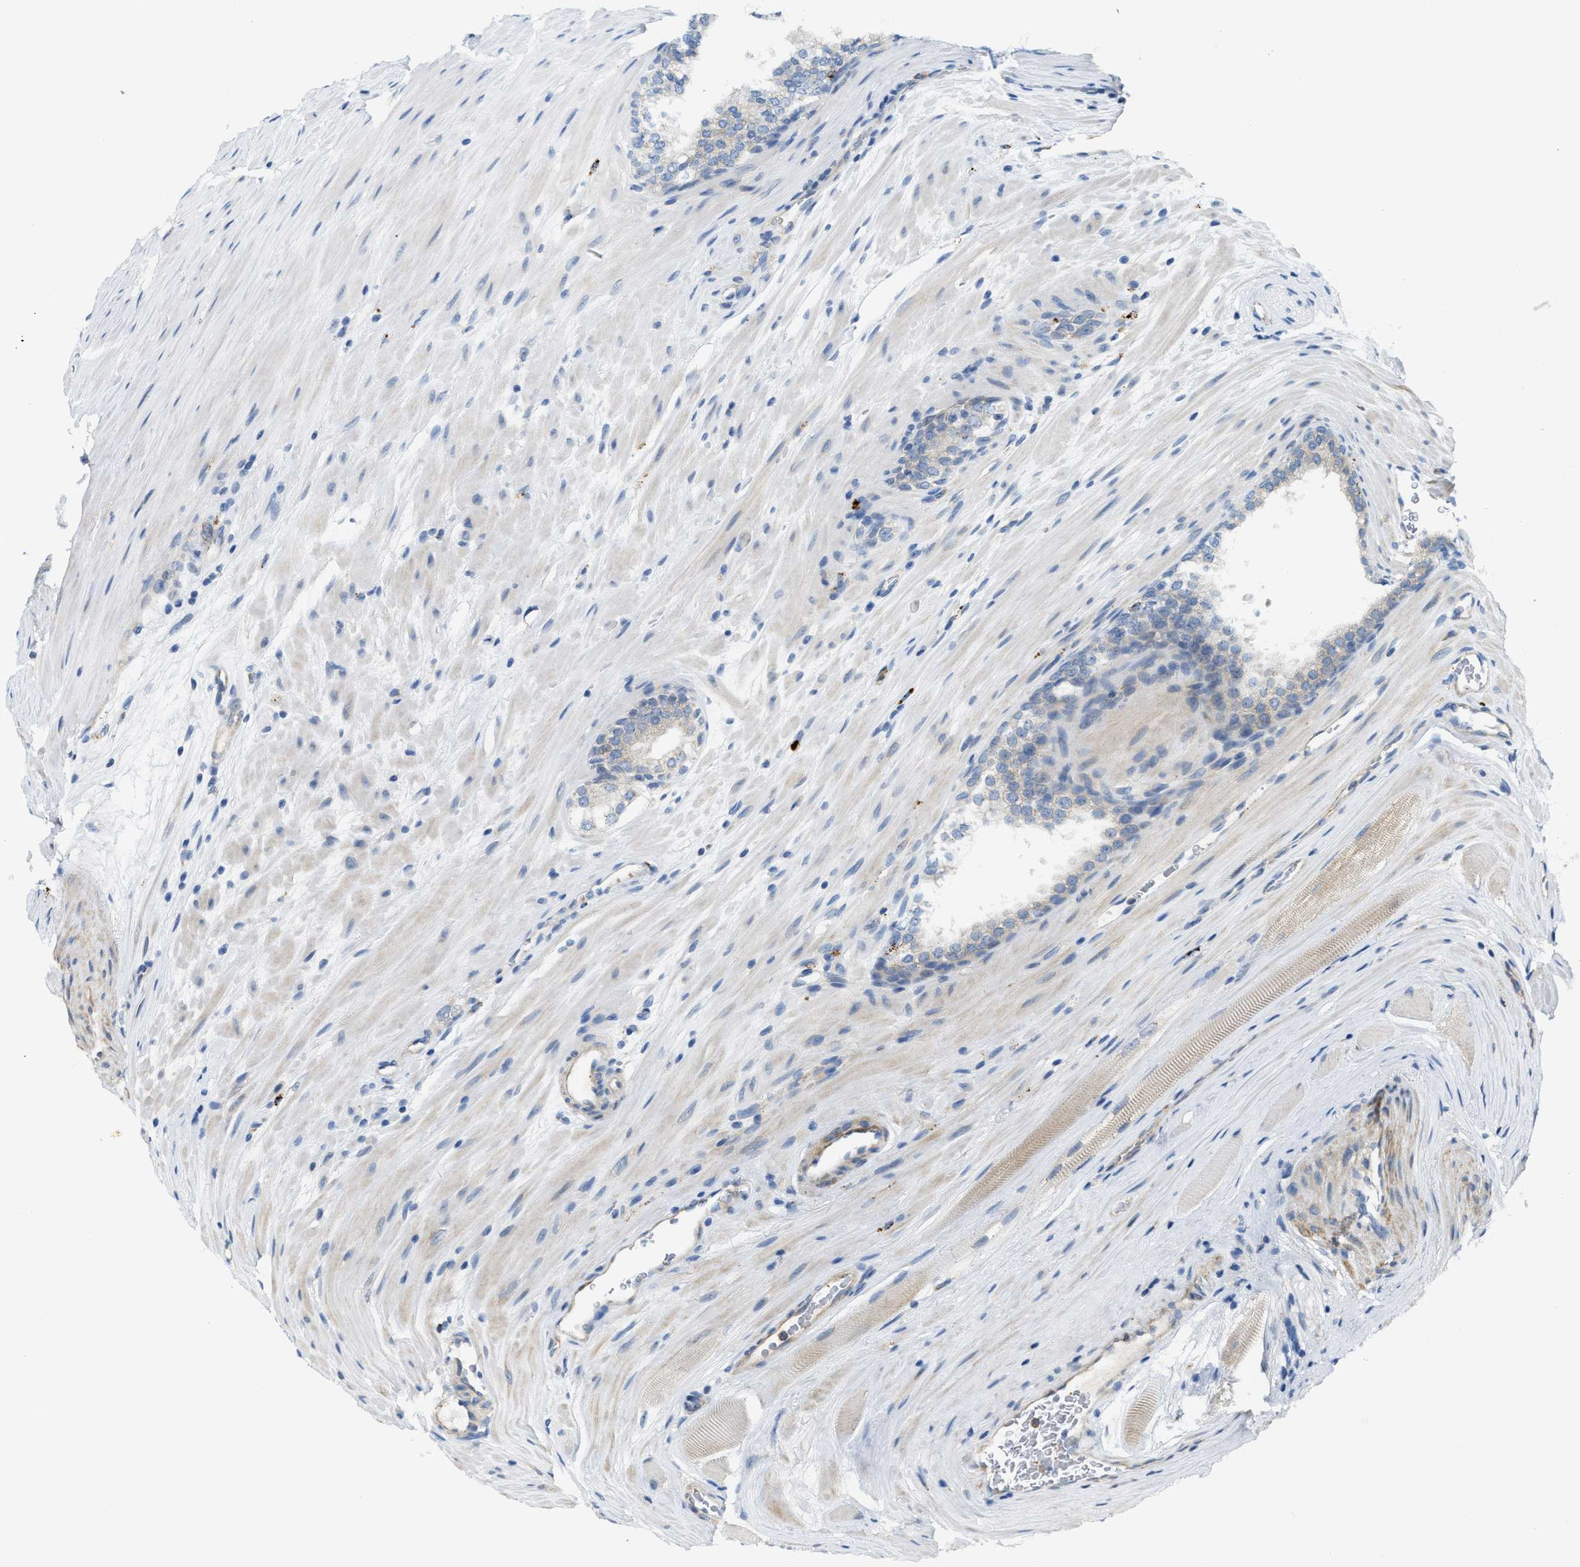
{"staining": {"intensity": "negative", "quantity": "none", "location": "none"}, "tissue": "prostate cancer", "cell_type": "Tumor cells", "image_type": "cancer", "snomed": [{"axis": "morphology", "description": "Adenocarcinoma, Low grade"}, {"axis": "topography", "description": "Prostate"}], "caption": "The image displays no staining of tumor cells in adenocarcinoma (low-grade) (prostate).", "gene": "KLHDC10", "patient": {"sex": "male", "age": 70}}